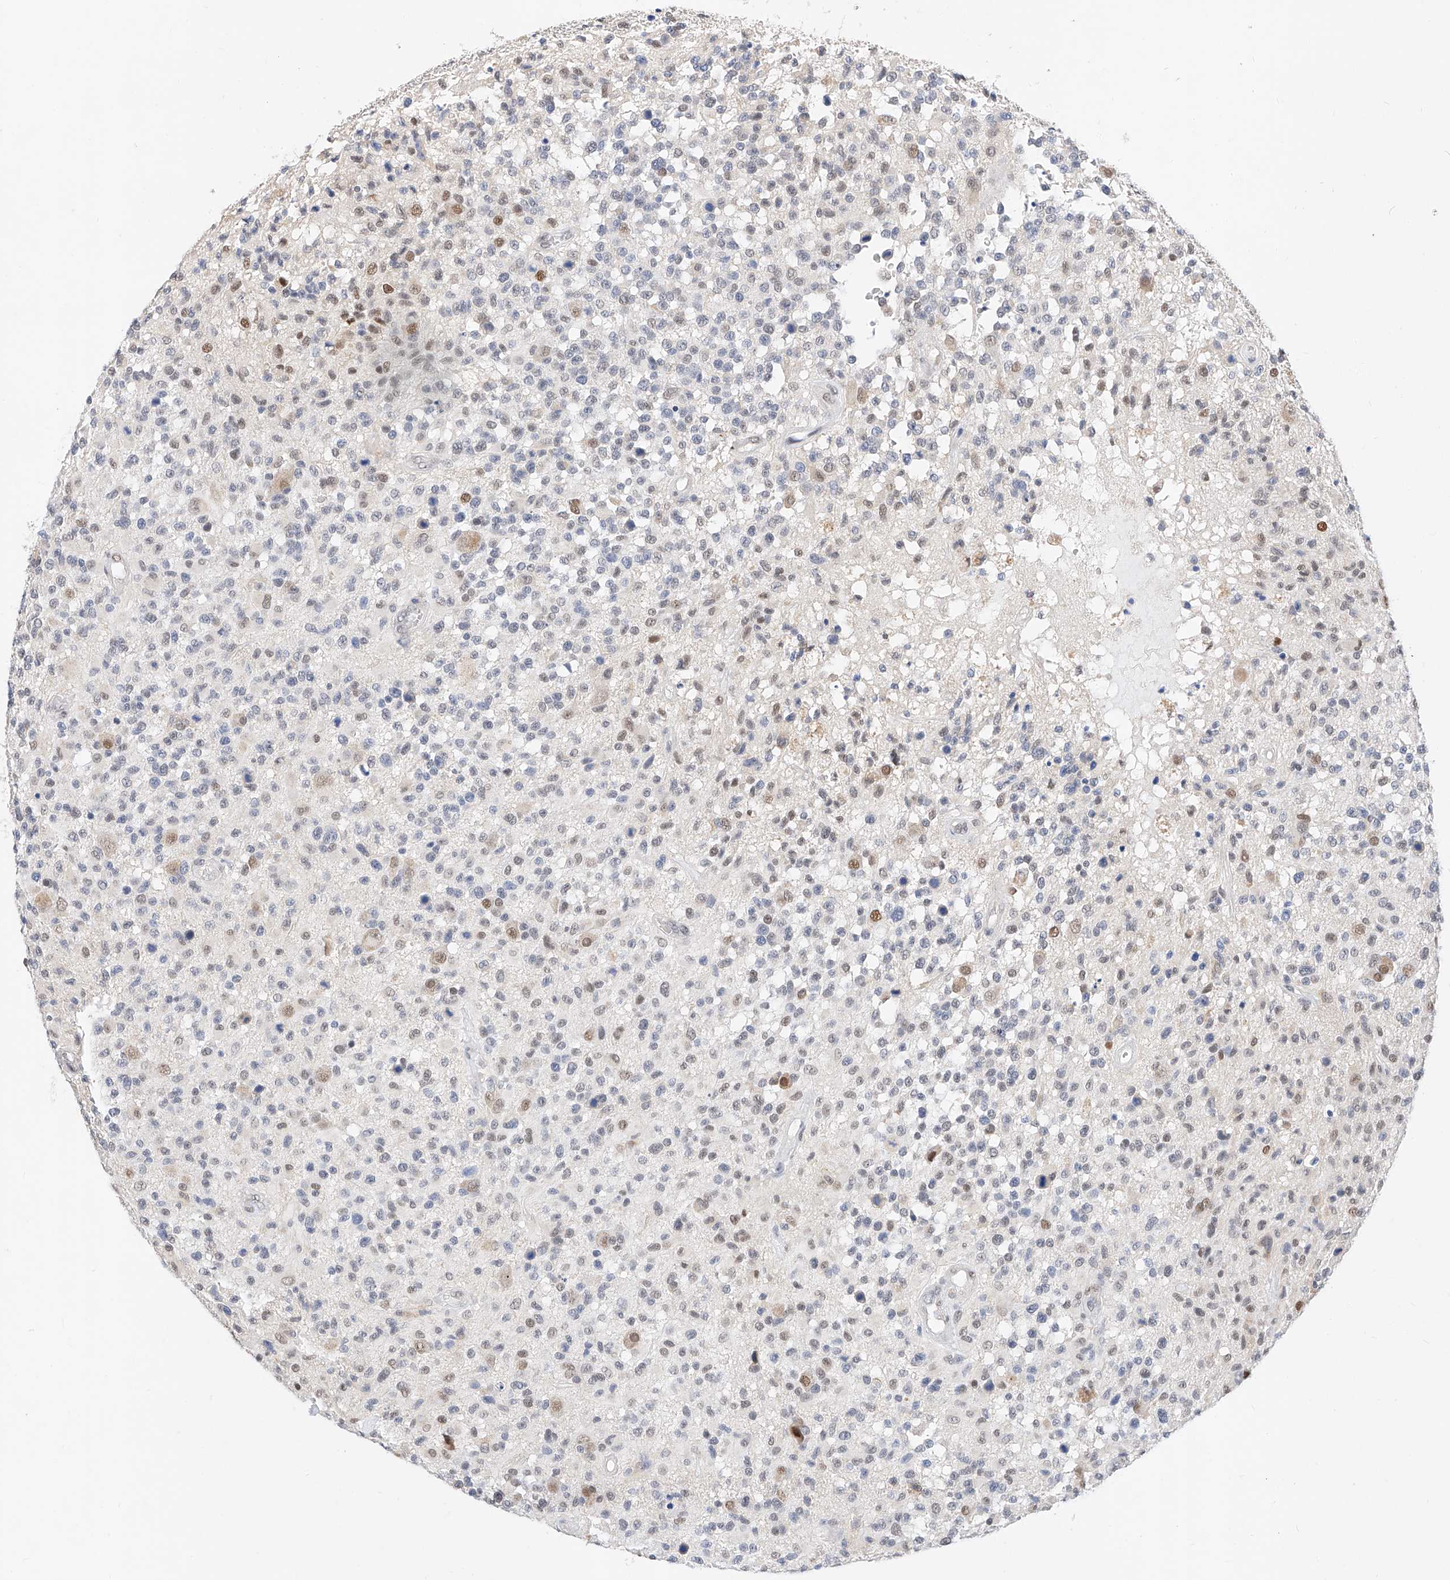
{"staining": {"intensity": "moderate", "quantity": "25%-75%", "location": "nuclear"}, "tissue": "glioma", "cell_type": "Tumor cells", "image_type": "cancer", "snomed": [{"axis": "morphology", "description": "Glioma, malignant, High grade"}, {"axis": "morphology", "description": "Glioblastoma, NOS"}, {"axis": "topography", "description": "Brain"}], "caption": "A photomicrograph of glioma stained for a protein demonstrates moderate nuclear brown staining in tumor cells.", "gene": "KCNJ1", "patient": {"sex": "male", "age": 60}}